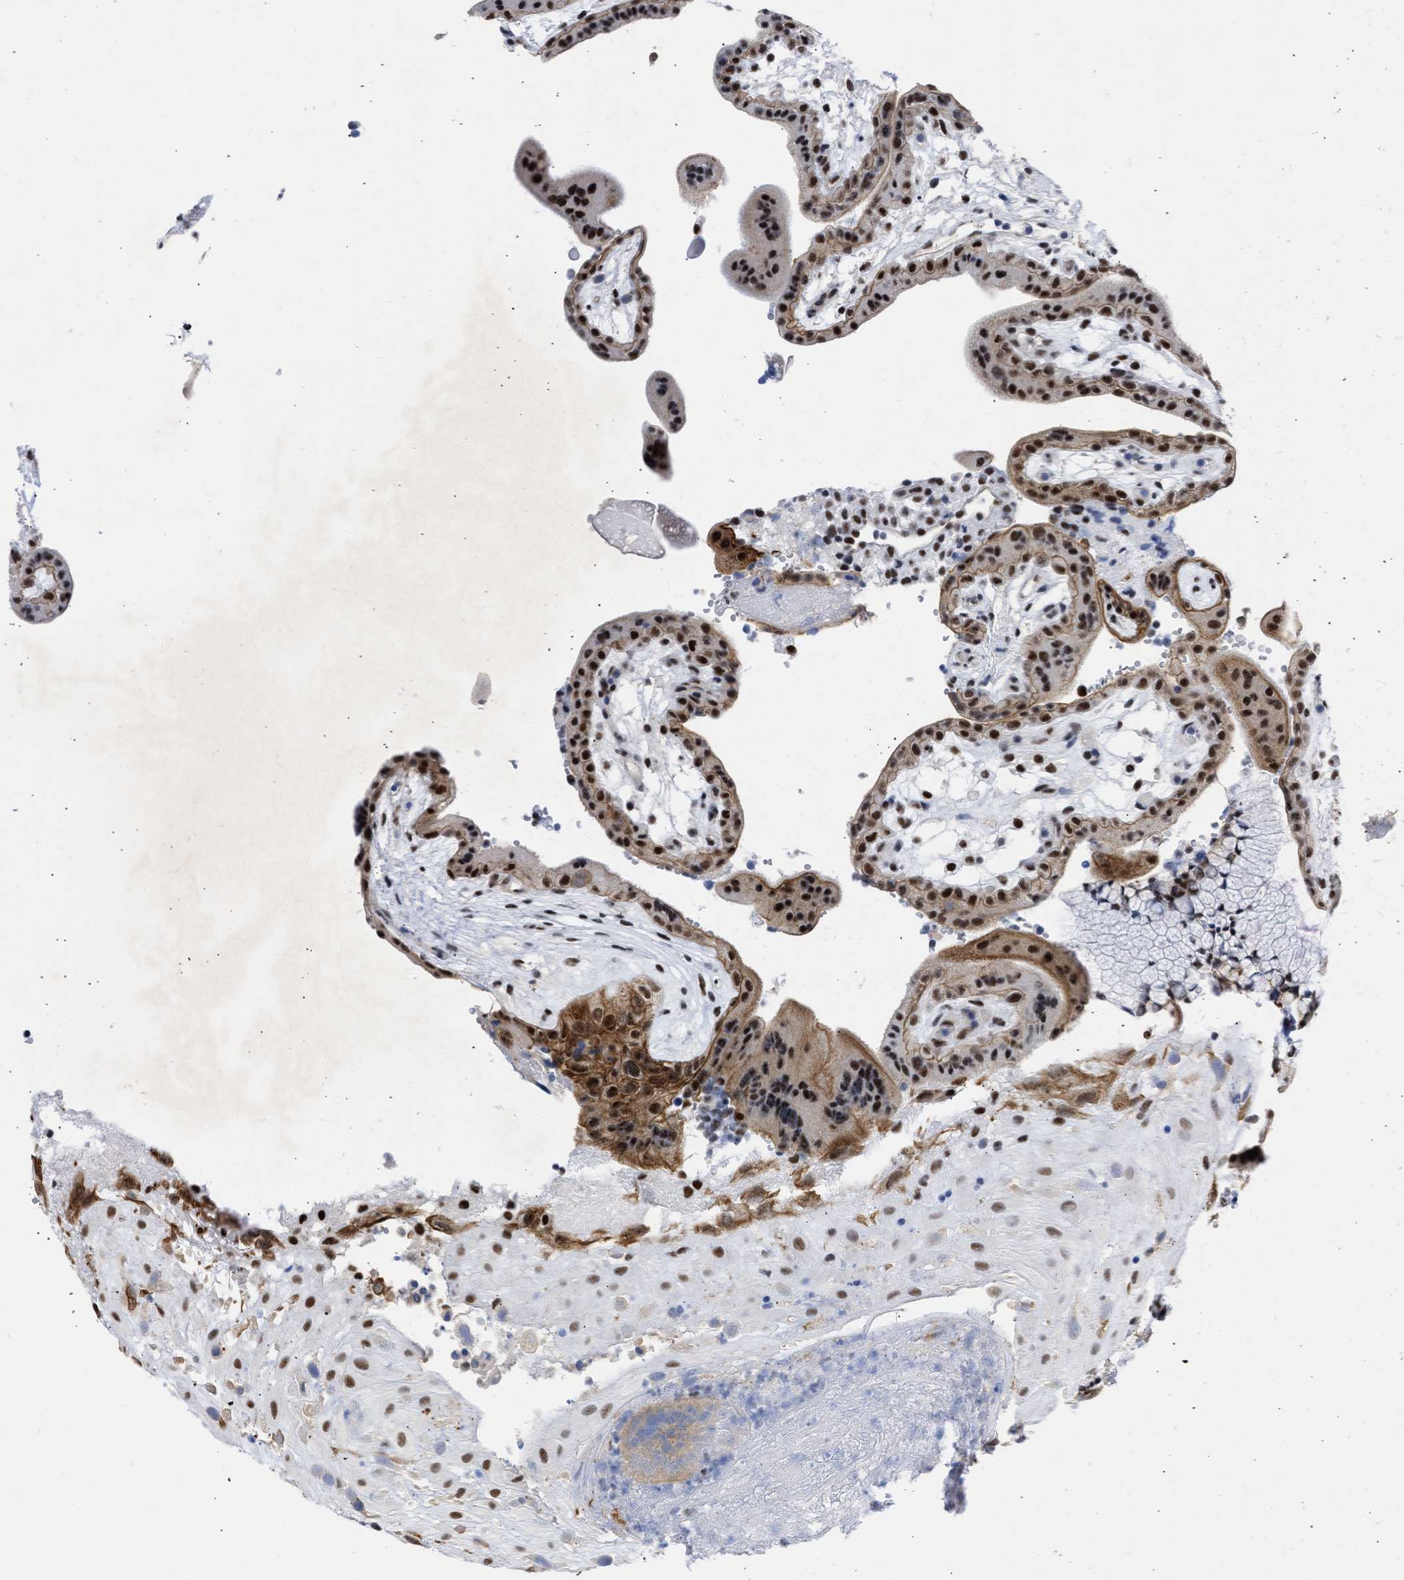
{"staining": {"intensity": "strong", "quantity": ">75%", "location": "cytoplasmic/membranous,nuclear"}, "tissue": "placenta", "cell_type": "Decidual cells", "image_type": "normal", "snomed": [{"axis": "morphology", "description": "Normal tissue, NOS"}, {"axis": "topography", "description": "Placenta"}], "caption": "Unremarkable placenta shows strong cytoplasmic/membranous,nuclear expression in about >75% of decidual cells (Brightfield microscopy of DAB IHC at high magnification)..", "gene": "DDX41", "patient": {"sex": "female", "age": 18}}